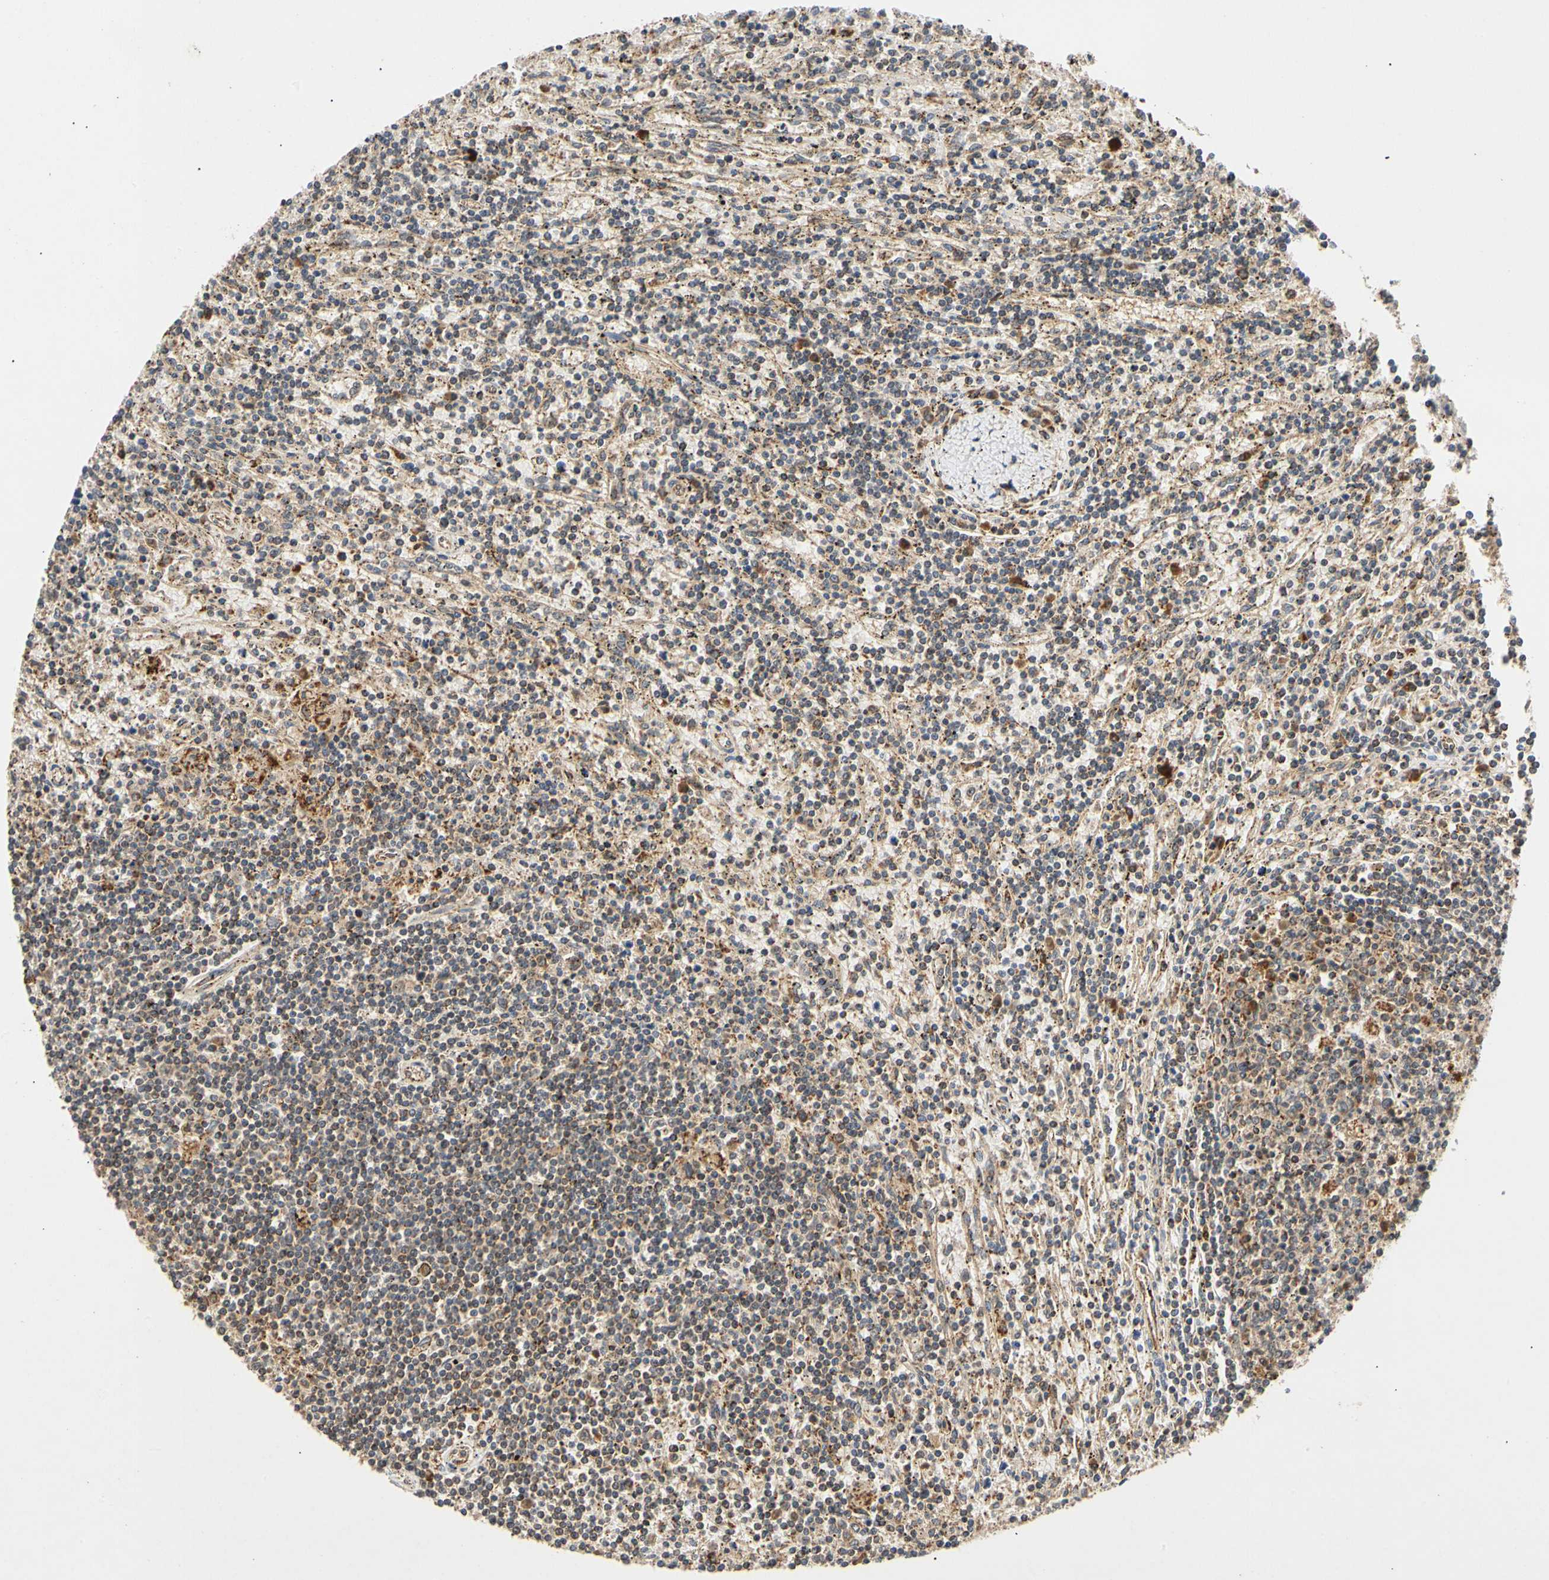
{"staining": {"intensity": "moderate", "quantity": "25%-75%", "location": "cytoplasmic/membranous"}, "tissue": "lymphoma", "cell_type": "Tumor cells", "image_type": "cancer", "snomed": [{"axis": "morphology", "description": "Malignant lymphoma, non-Hodgkin's type, Low grade"}, {"axis": "topography", "description": "Spleen"}], "caption": "Lymphoma stained with DAB (3,3'-diaminobenzidine) immunohistochemistry (IHC) reveals medium levels of moderate cytoplasmic/membranous staining in about 25%-75% of tumor cells.", "gene": "MRPS22", "patient": {"sex": "male", "age": 76}}